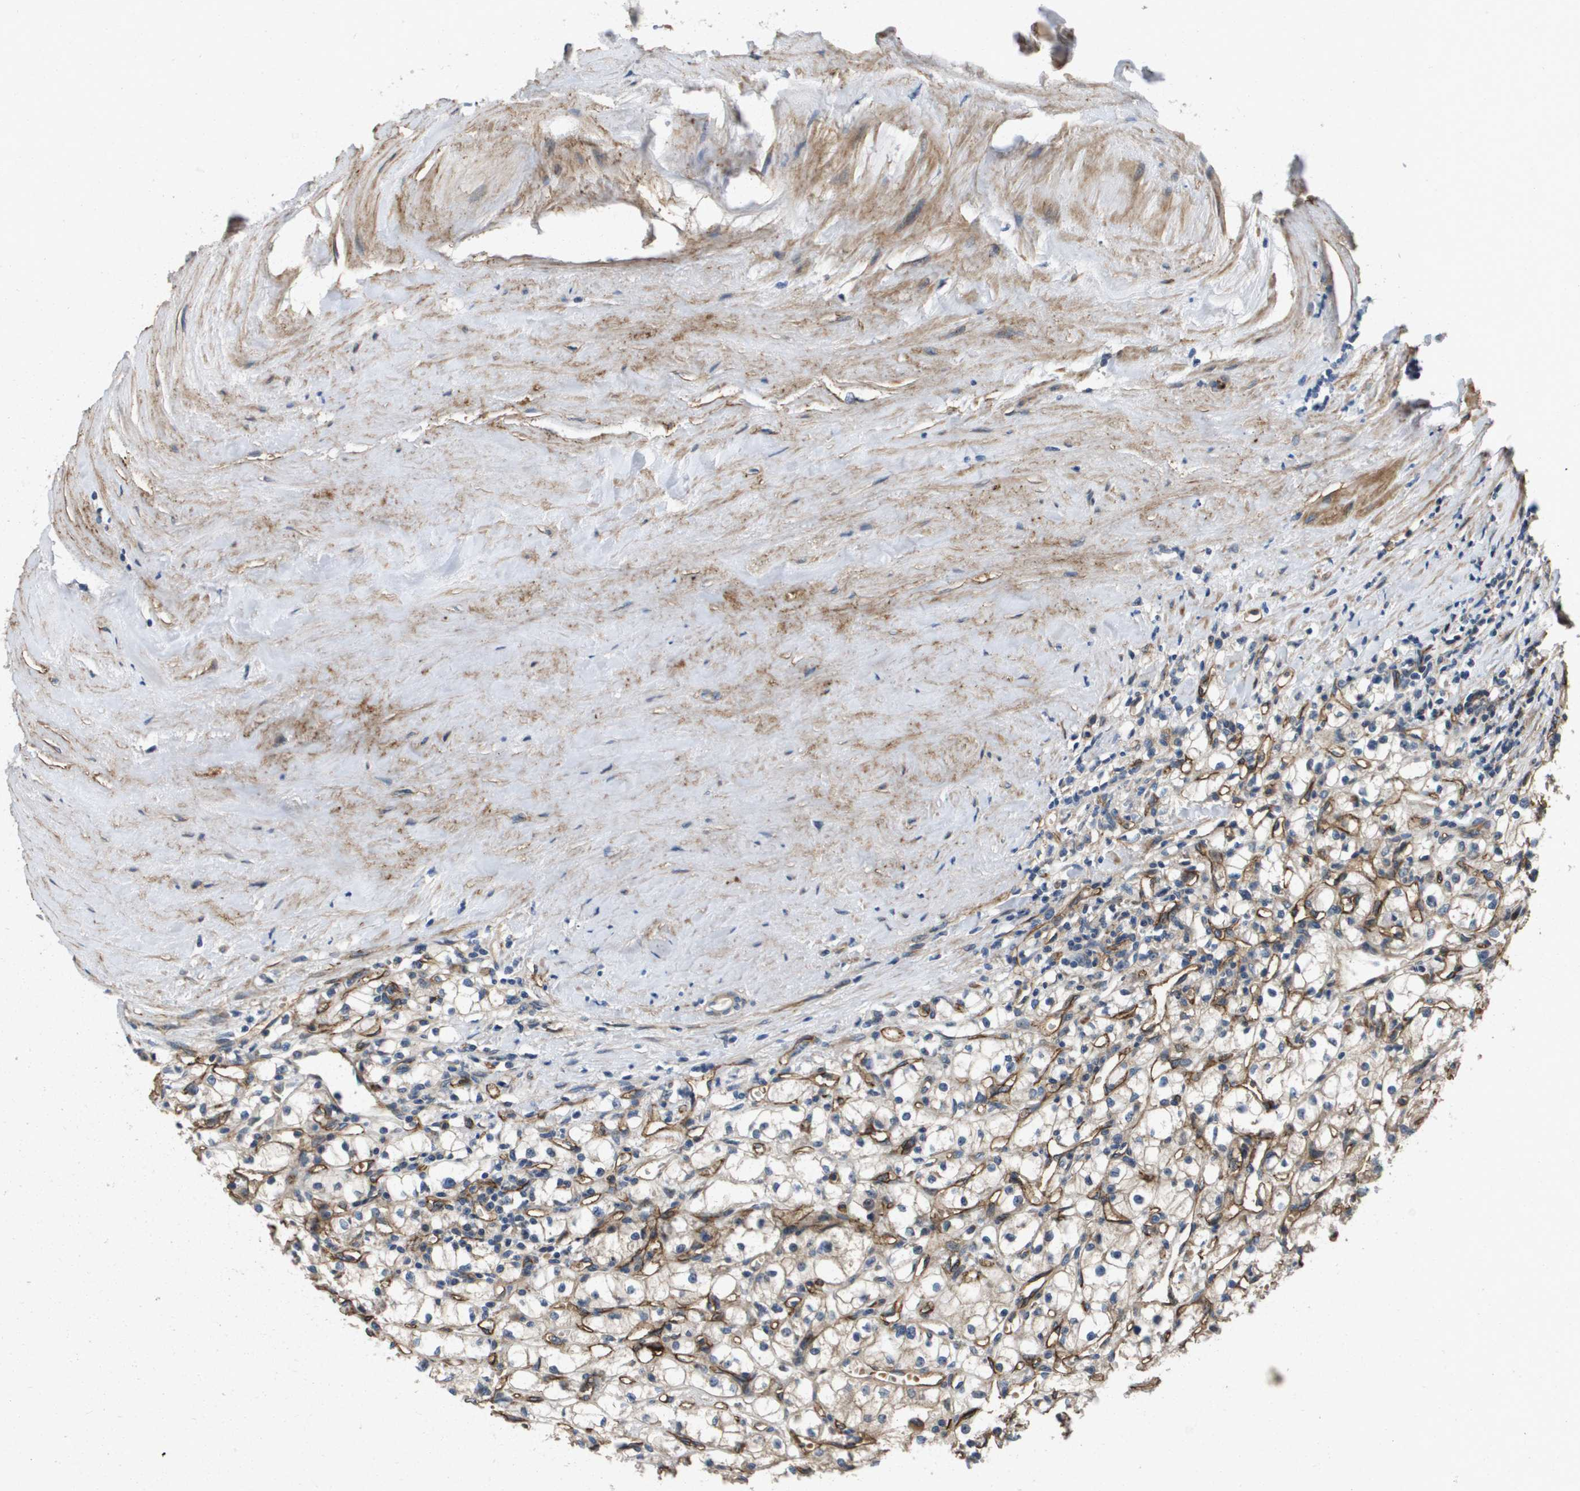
{"staining": {"intensity": "negative", "quantity": "none", "location": "none"}, "tissue": "renal cancer", "cell_type": "Tumor cells", "image_type": "cancer", "snomed": [{"axis": "morphology", "description": "Adenocarcinoma, NOS"}, {"axis": "topography", "description": "Kidney"}], "caption": "The histopathology image displays no staining of tumor cells in renal cancer.", "gene": "ENTPD2", "patient": {"sex": "male", "age": 56}}